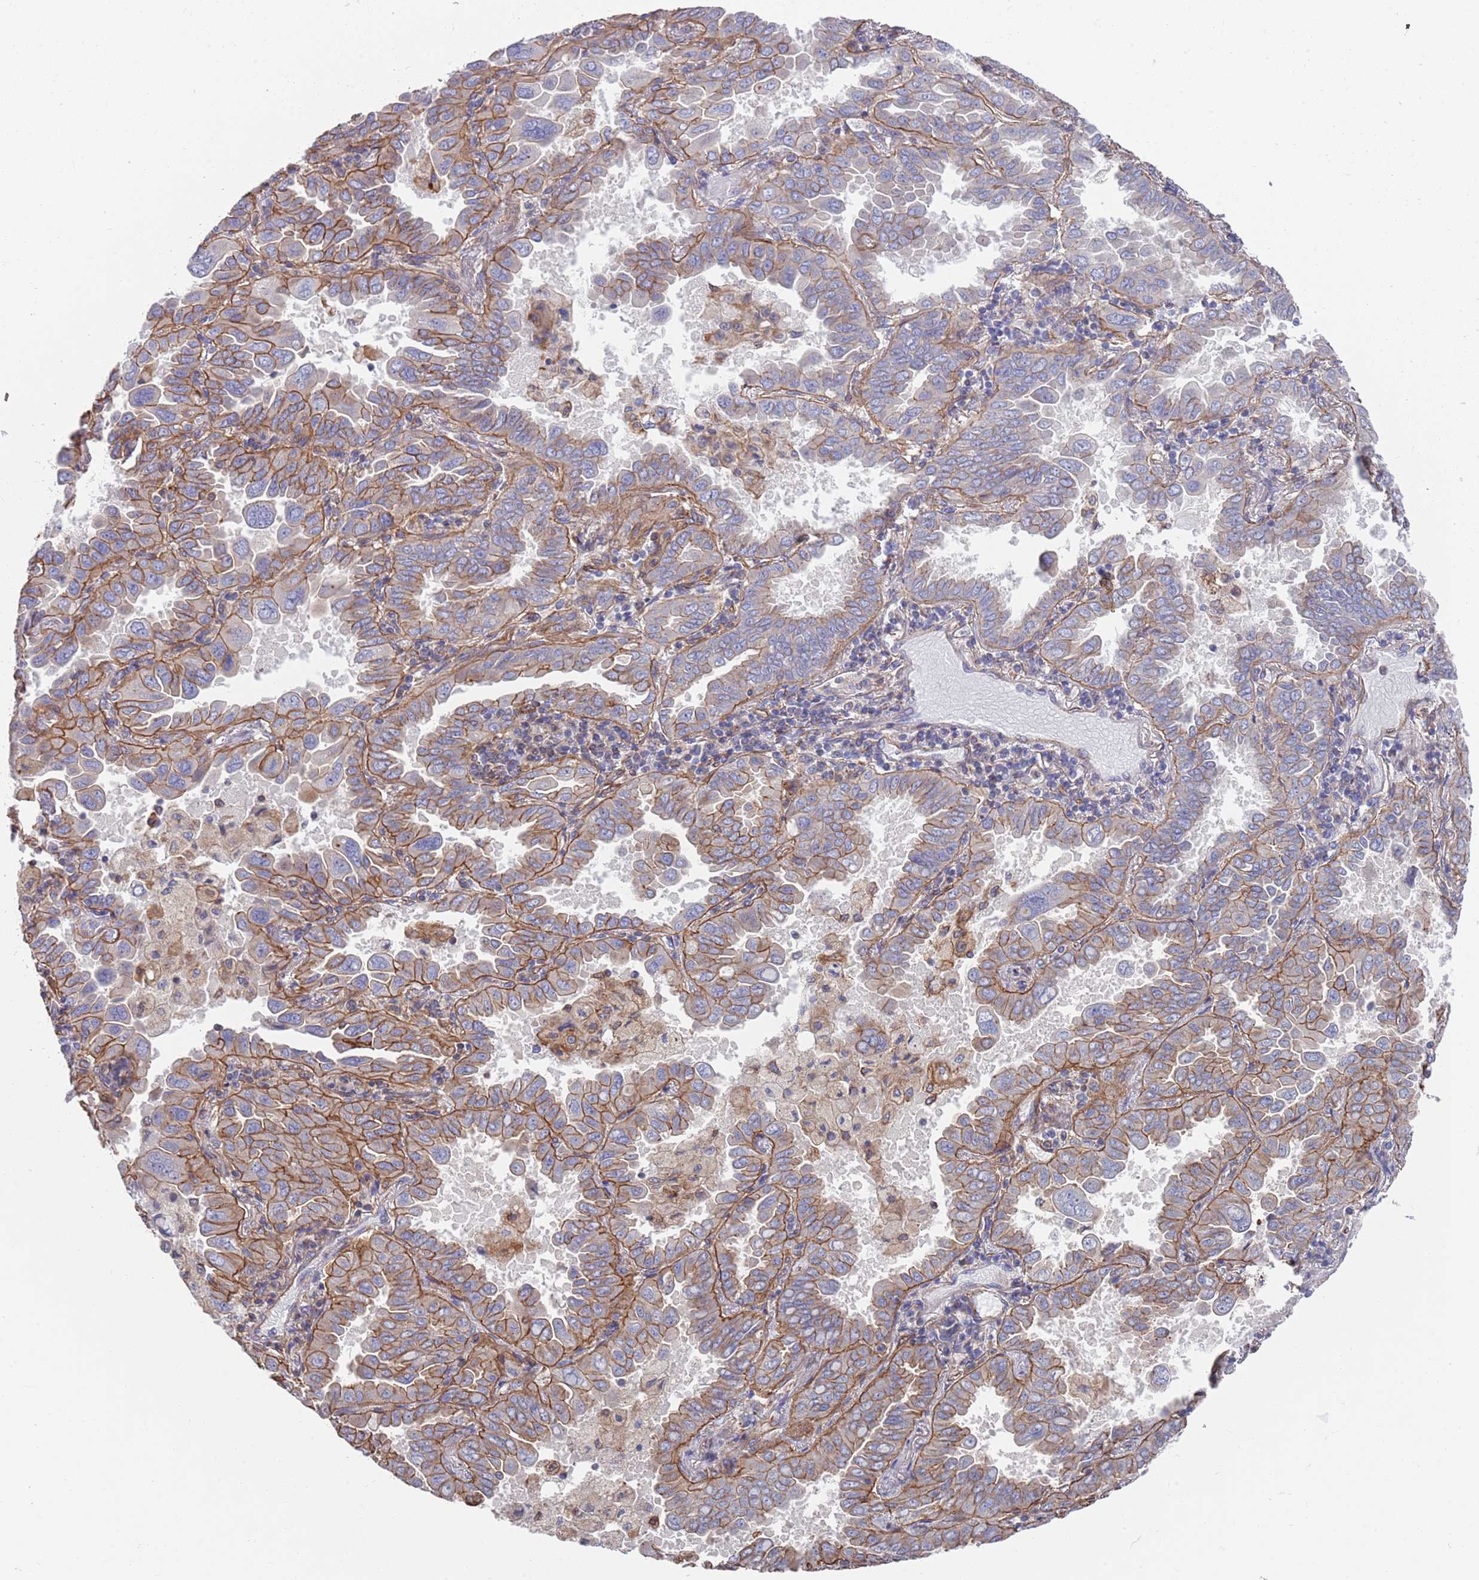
{"staining": {"intensity": "moderate", "quantity": "<25%", "location": "cytoplasmic/membranous"}, "tissue": "lung cancer", "cell_type": "Tumor cells", "image_type": "cancer", "snomed": [{"axis": "morphology", "description": "Adenocarcinoma, NOS"}, {"axis": "topography", "description": "Lung"}], "caption": "DAB immunohistochemical staining of human lung cancer (adenocarcinoma) shows moderate cytoplasmic/membranous protein expression in about <25% of tumor cells. The staining was performed using DAB, with brown indicating positive protein expression. Nuclei are stained blue with hematoxylin.", "gene": "JAKMIP2", "patient": {"sex": "male", "age": 64}}